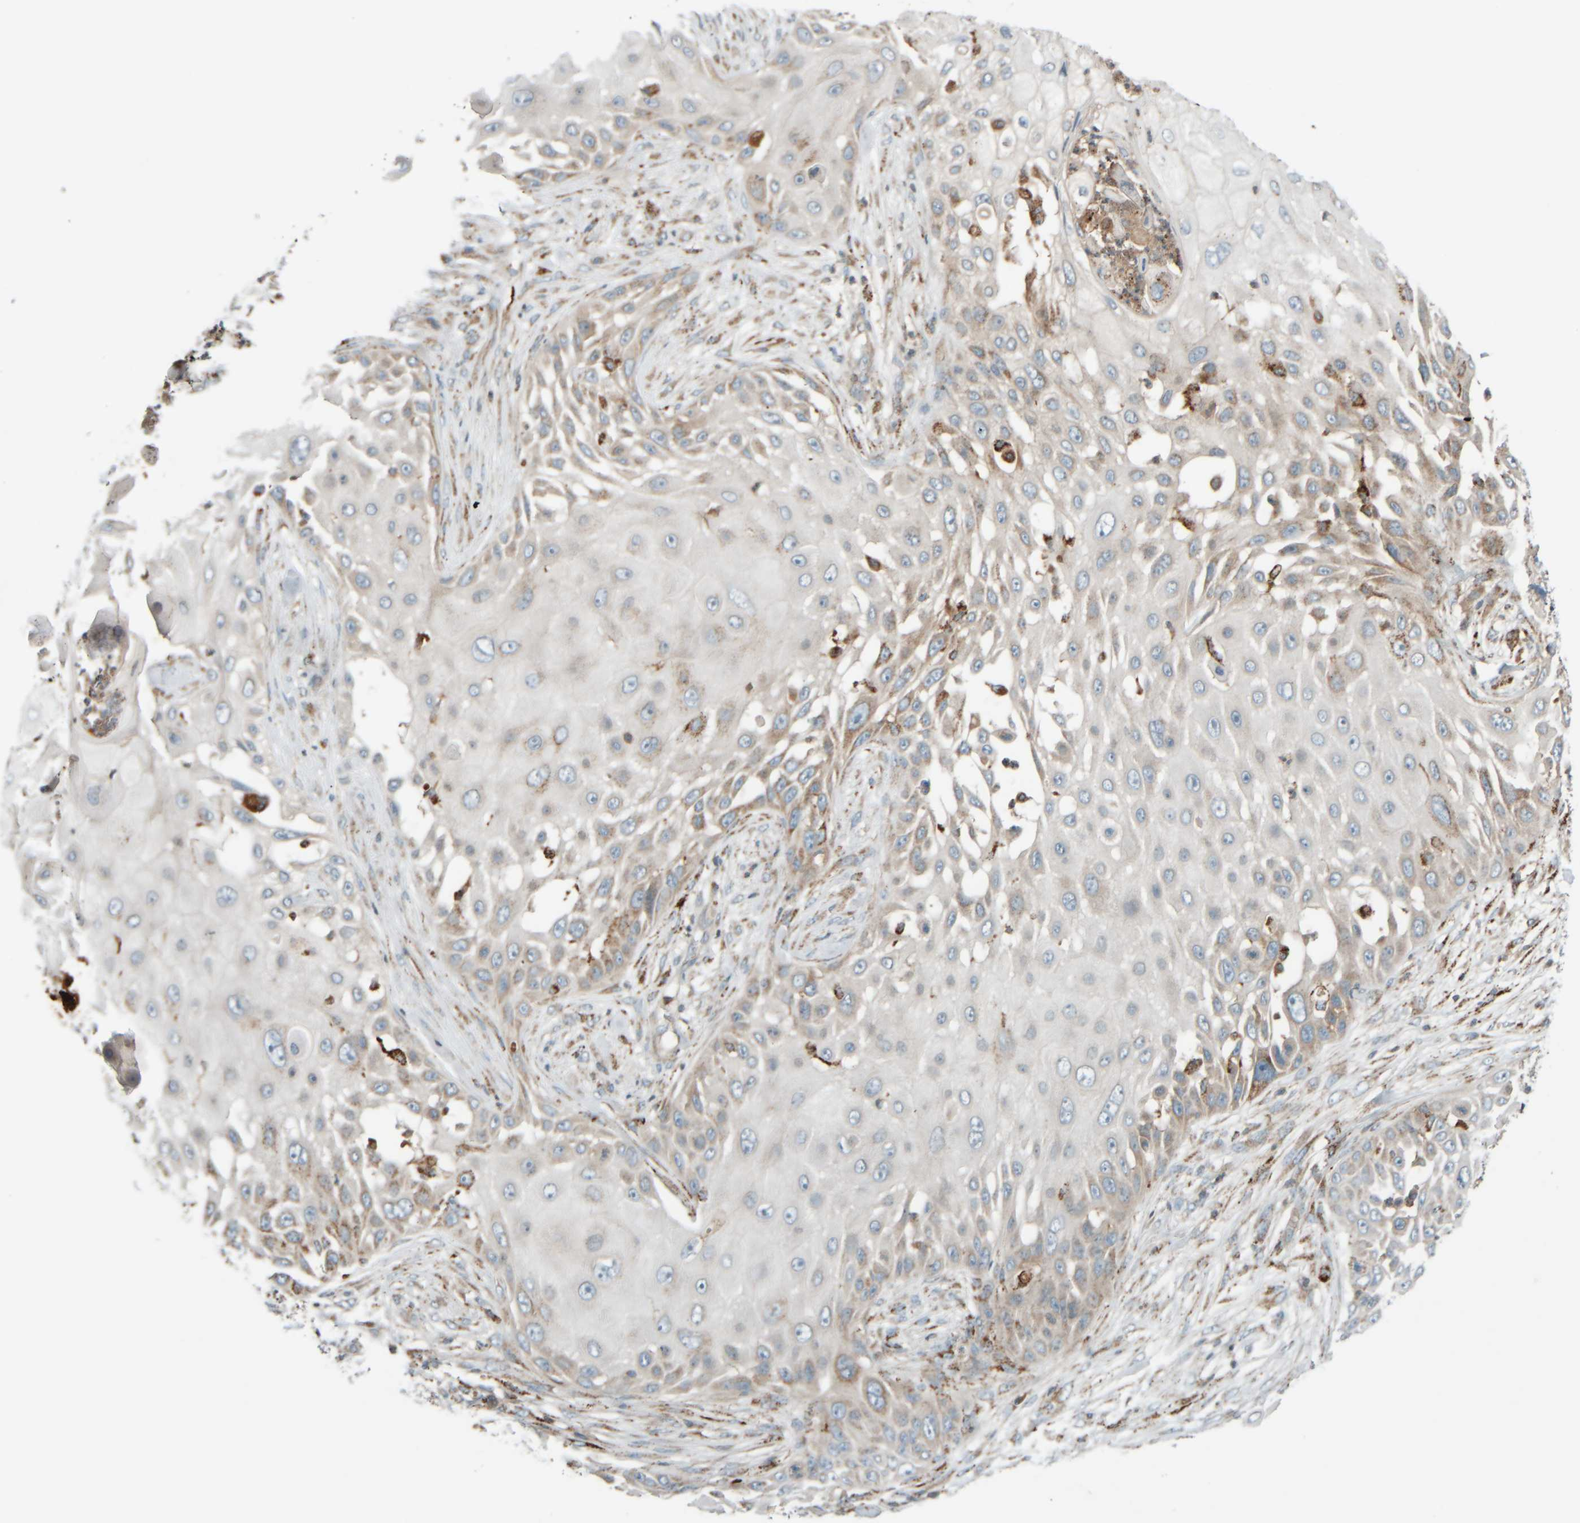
{"staining": {"intensity": "weak", "quantity": "<25%", "location": "cytoplasmic/membranous"}, "tissue": "skin cancer", "cell_type": "Tumor cells", "image_type": "cancer", "snomed": [{"axis": "morphology", "description": "Squamous cell carcinoma, NOS"}, {"axis": "topography", "description": "Skin"}], "caption": "A photomicrograph of squamous cell carcinoma (skin) stained for a protein displays no brown staining in tumor cells.", "gene": "SPAG5", "patient": {"sex": "female", "age": 44}}